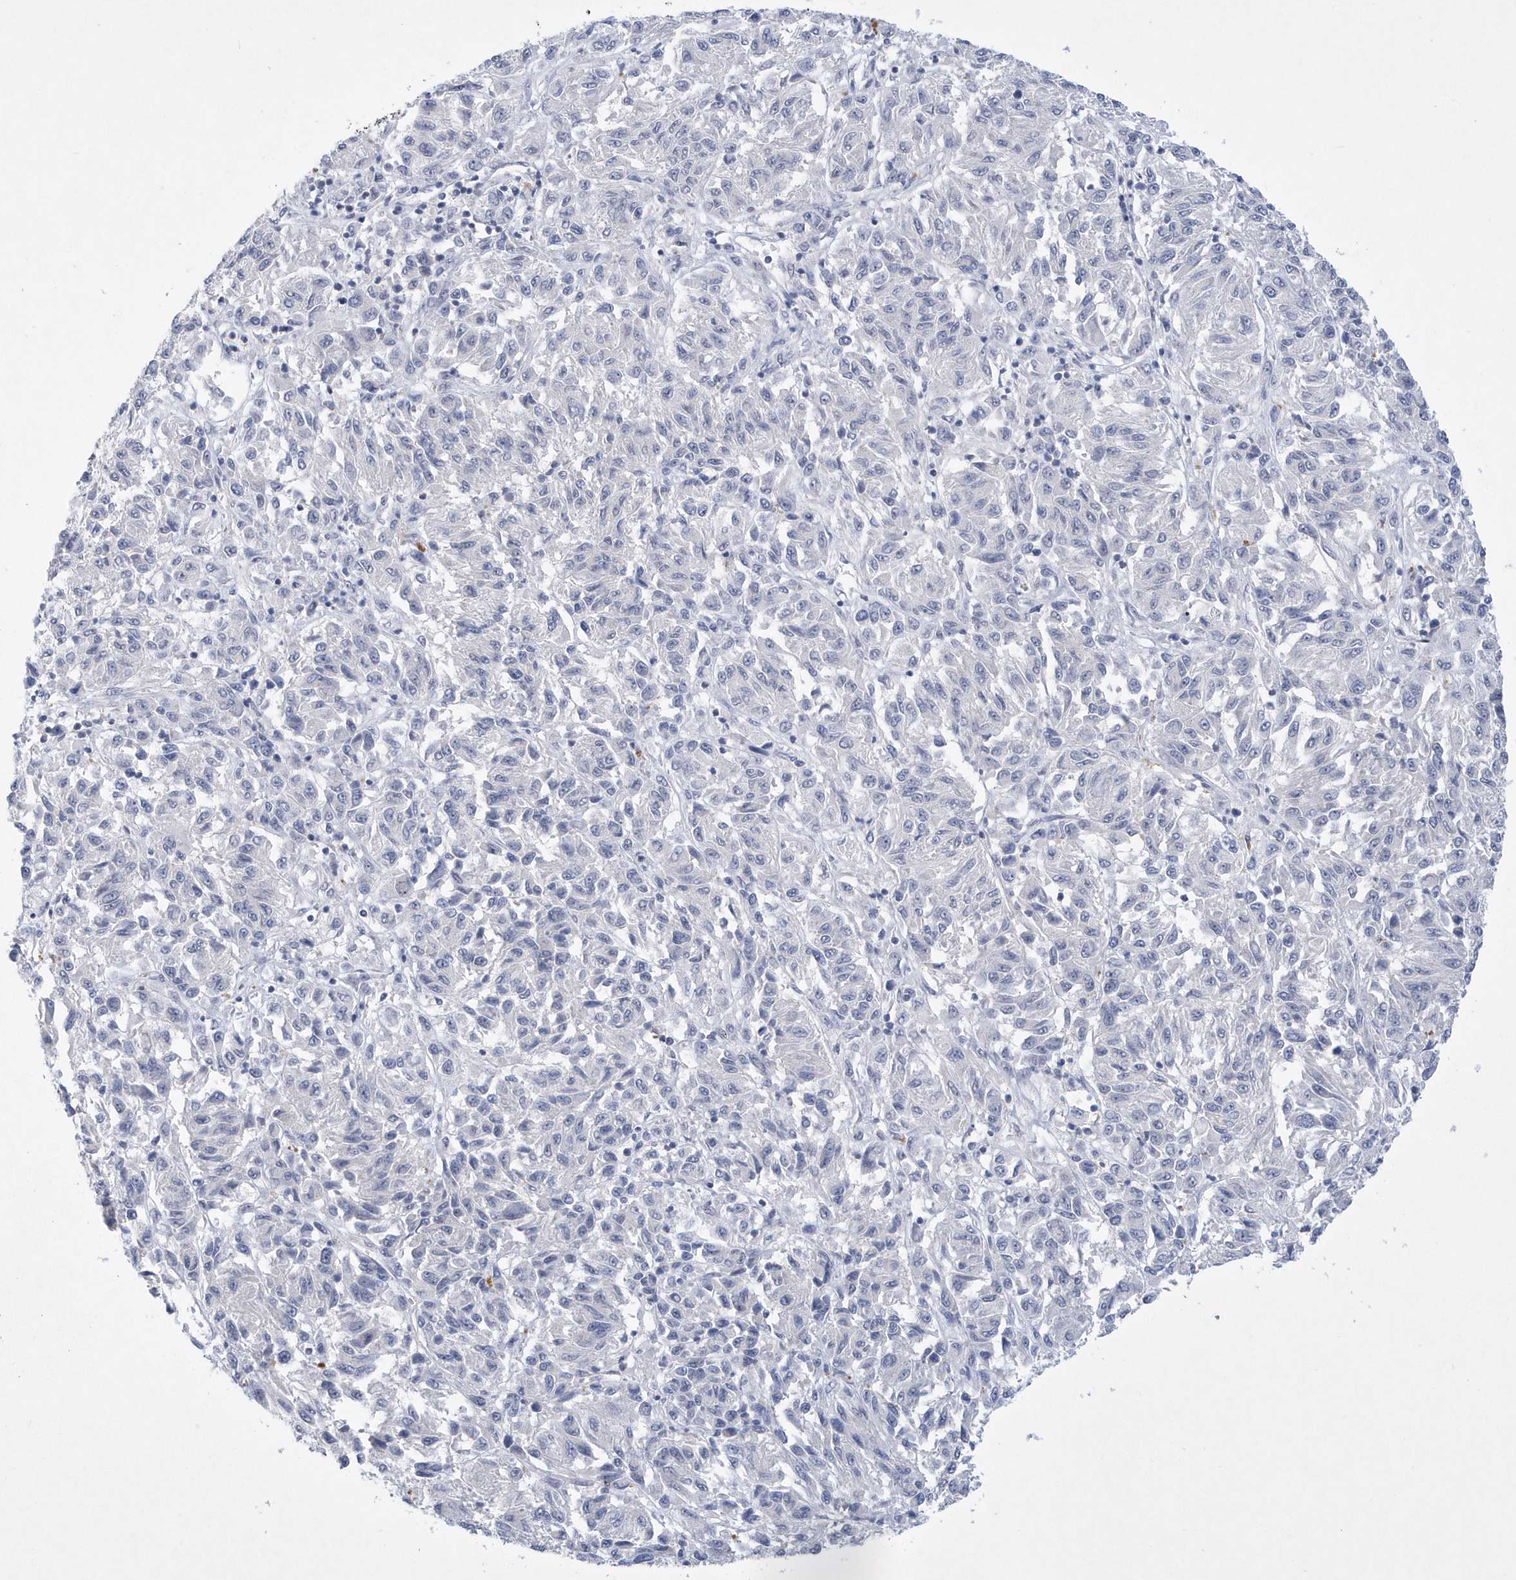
{"staining": {"intensity": "negative", "quantity": "none", "location": "none"}, "tissue": "melanoma", "cell_type": "Tumor cells", "image_type": "cancer", "snomed": [{"axis": "morphology", "description": "Malignant melanoma, Metastatic site"}, {"axis": "topography", "description": "Lung"}], "caption": "This is an immunohistochemistry micrograph of melanoma. There is no positivity in tumor cells.", "gene": "SRGAP3", "patient": {"sex": "male", "age": 64}}